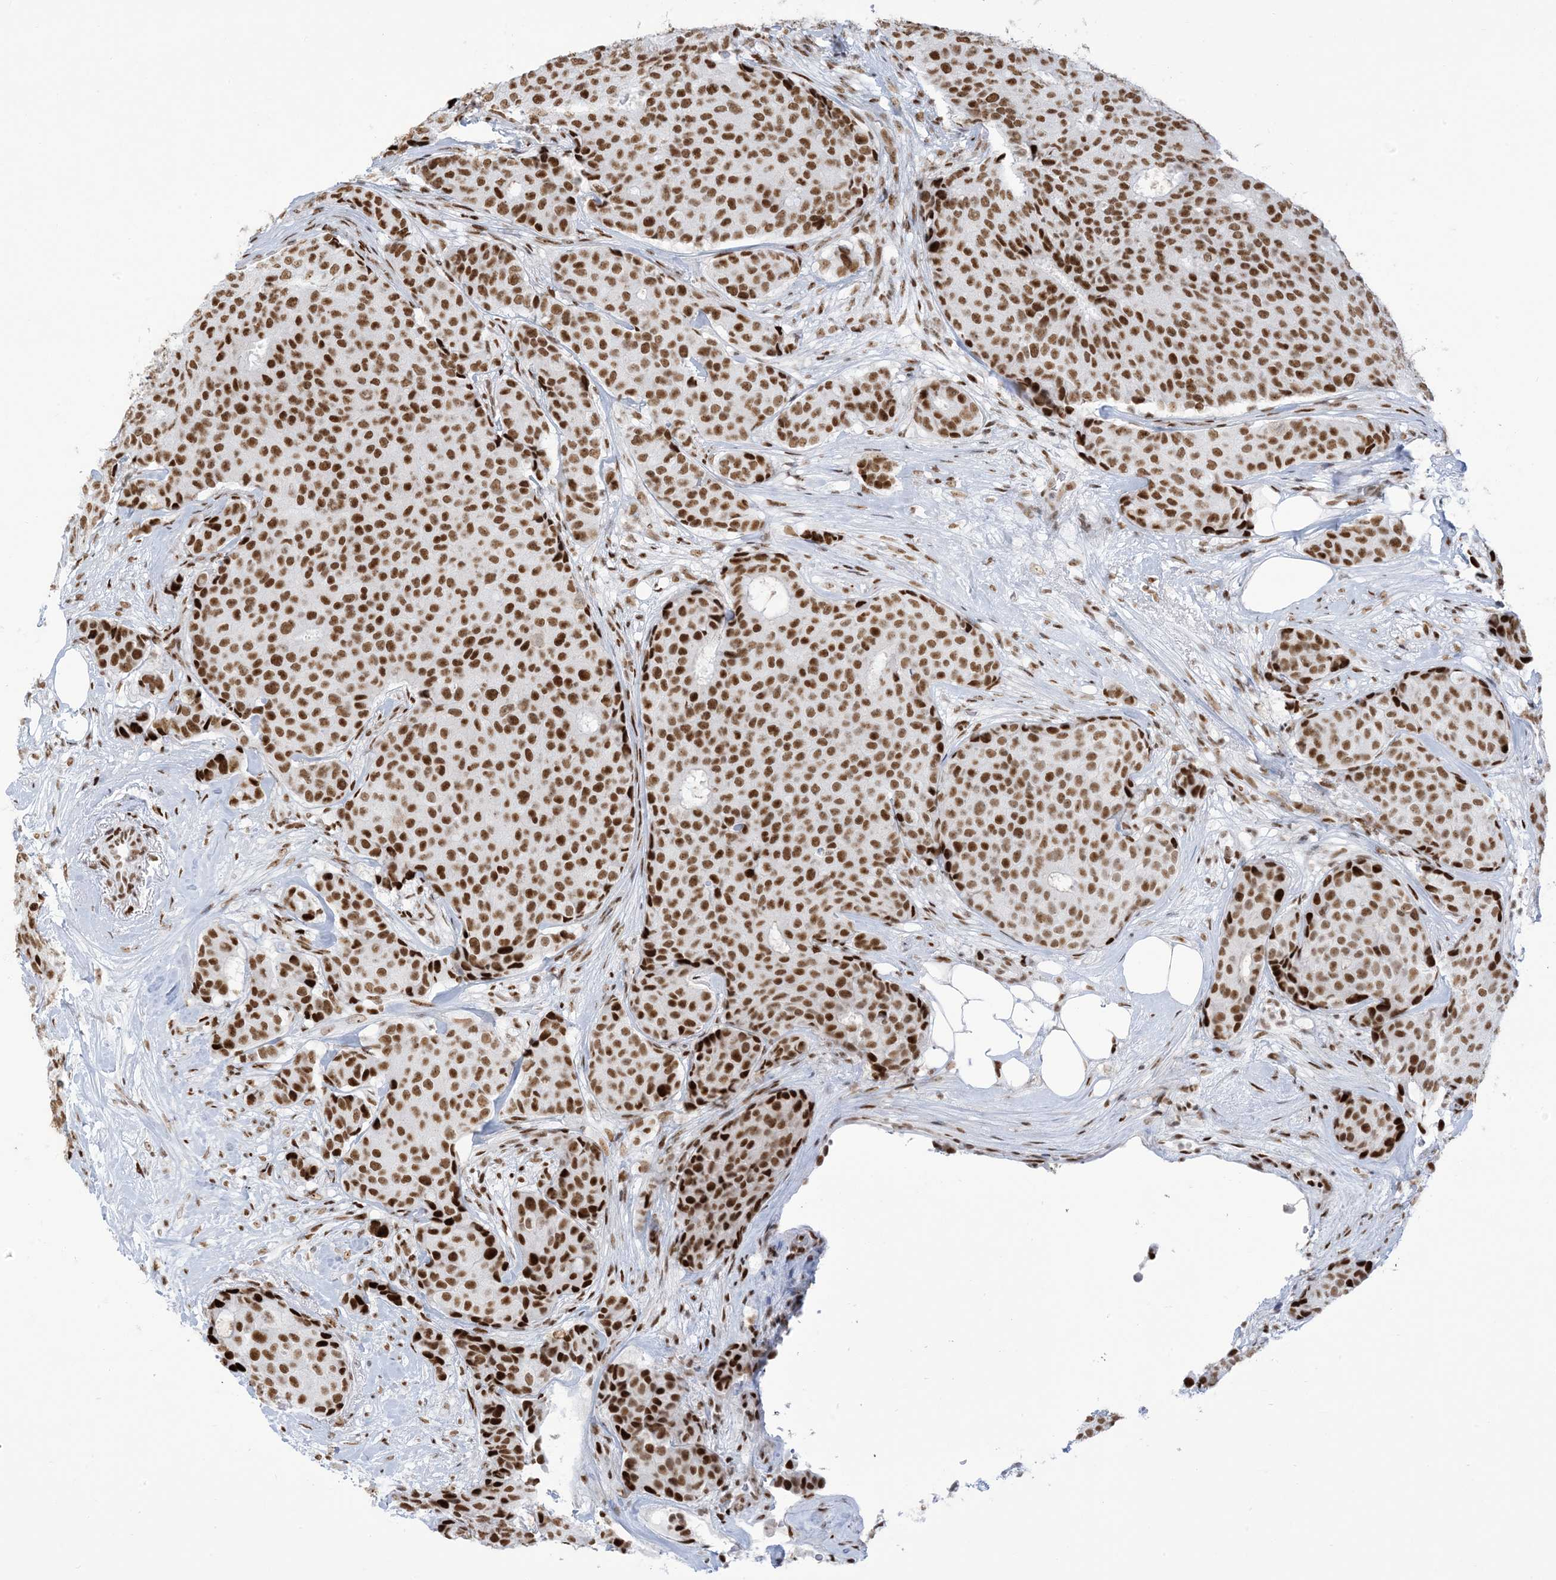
{"staining": {"intensity": "strong", "quantity": ">75%", "location": "nuclear"}, "tissue": "breast cancer", "cell_type": "Tumor cells", "image_type": "cancer", "snomed": [{"axis": "morphology", "description": "Duct carcinoma"}, {"axis": "topography", "description": "Breast"}], "caption": "An immunohistochemistry photomicrograph of neoplastic tissue is shown. Protein staining in brown labels strong nuclear positivity in breast cancer within tumor cells.", "gene": "STAG1", "patient": {"sex": "female", "age": 75}}